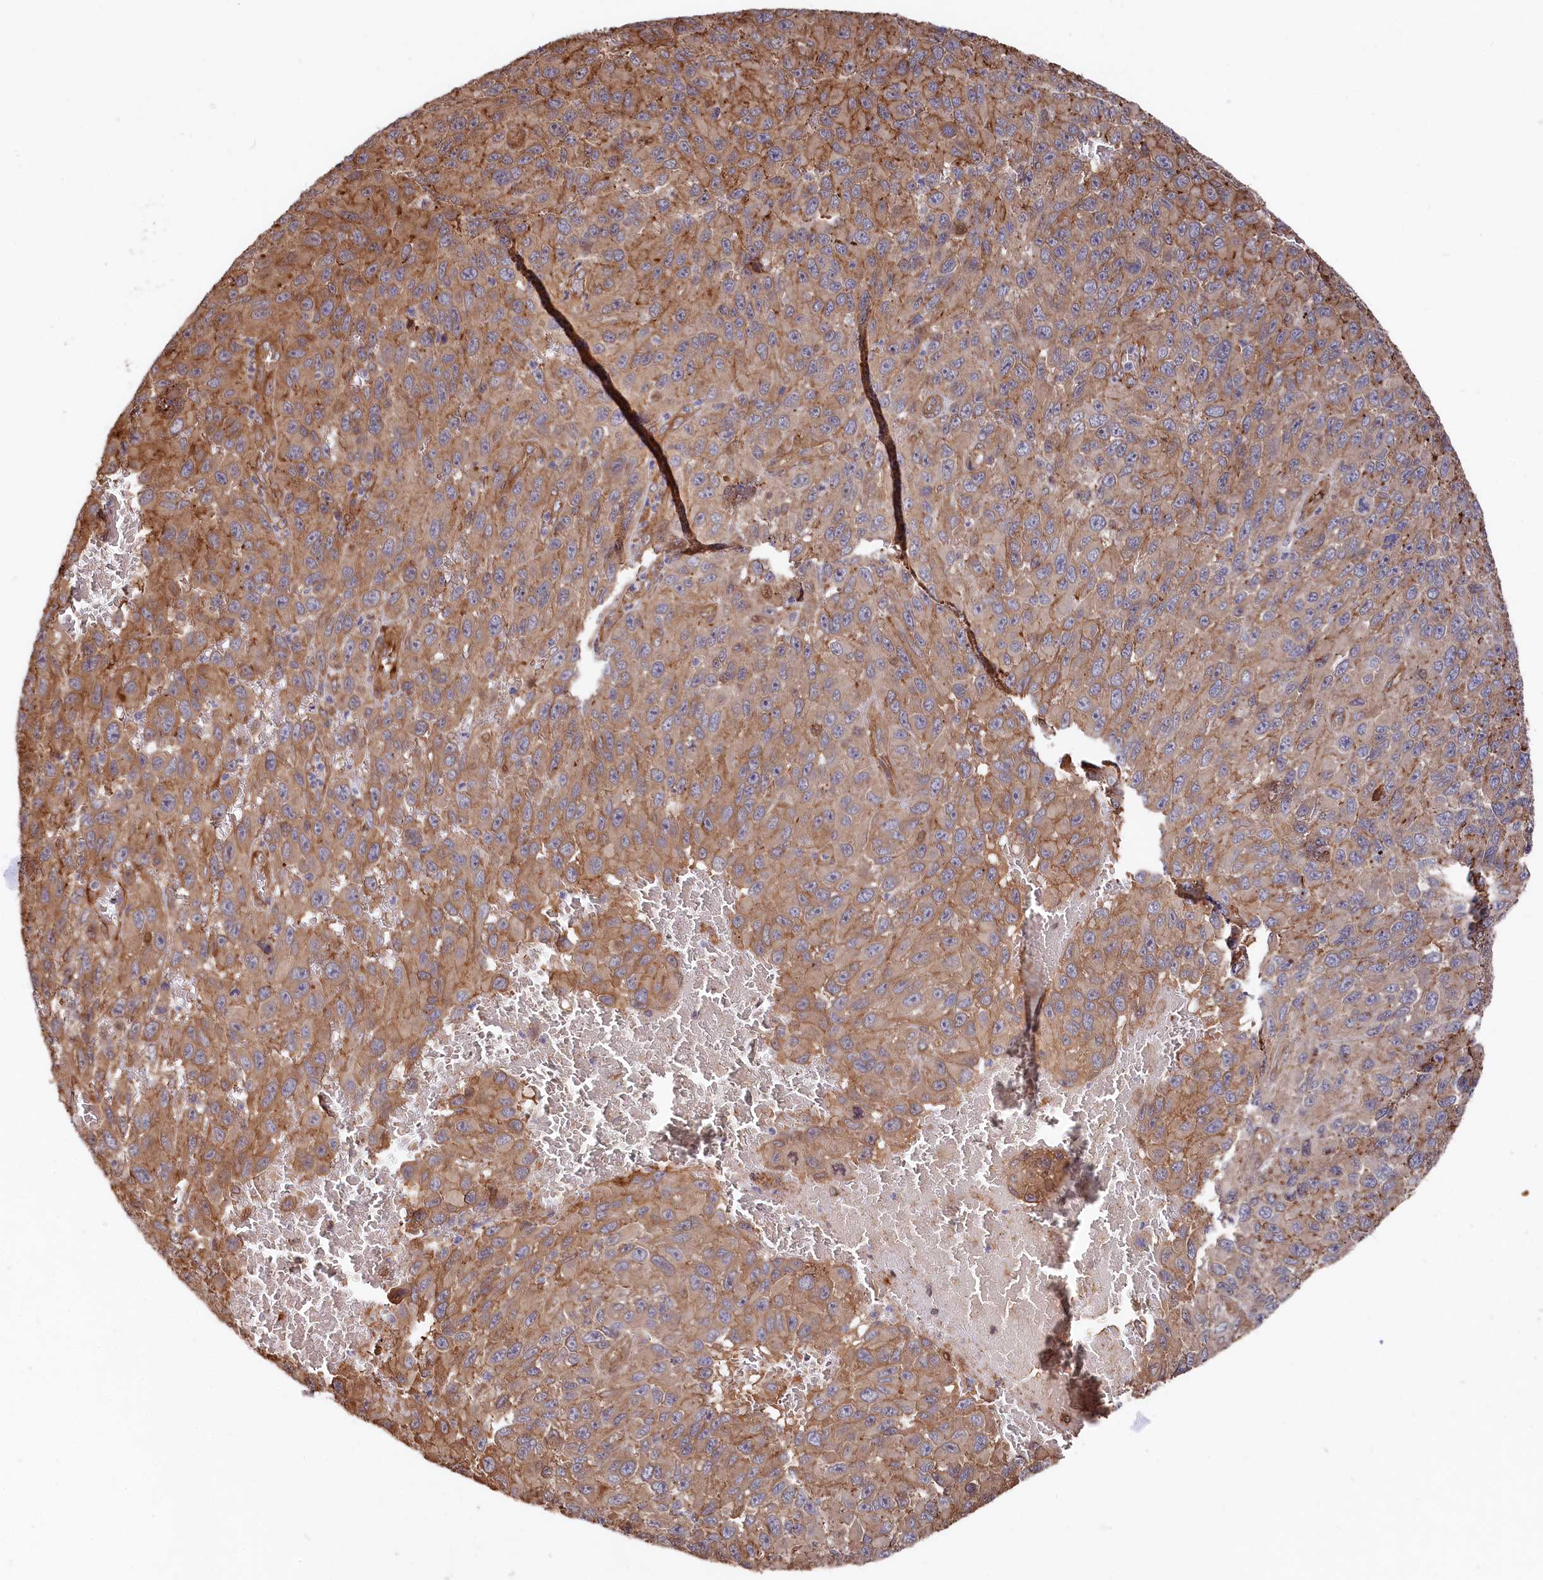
{"staining": {"intensity": "moderate", "quantity": ">75%", "location": "cytoplasmic/membranous"}, "tissue": "melanoma", "cell_type": "Tumor cells", "image_type": "cancer", "snomed": [{"axis": "morphology", "description": "Normal tissue, NOS"}, {"axis": "morphology", "description": "Malignant melanoma, NOS"}, {"axis": "topography", "description": "Skin"}], "caption": "Malignant melanoma stained with a protein marker shows moderate staining in tumor cells.", "gene": "TNKS1BP1", "patient": {"sex": "female", "age": 96}}